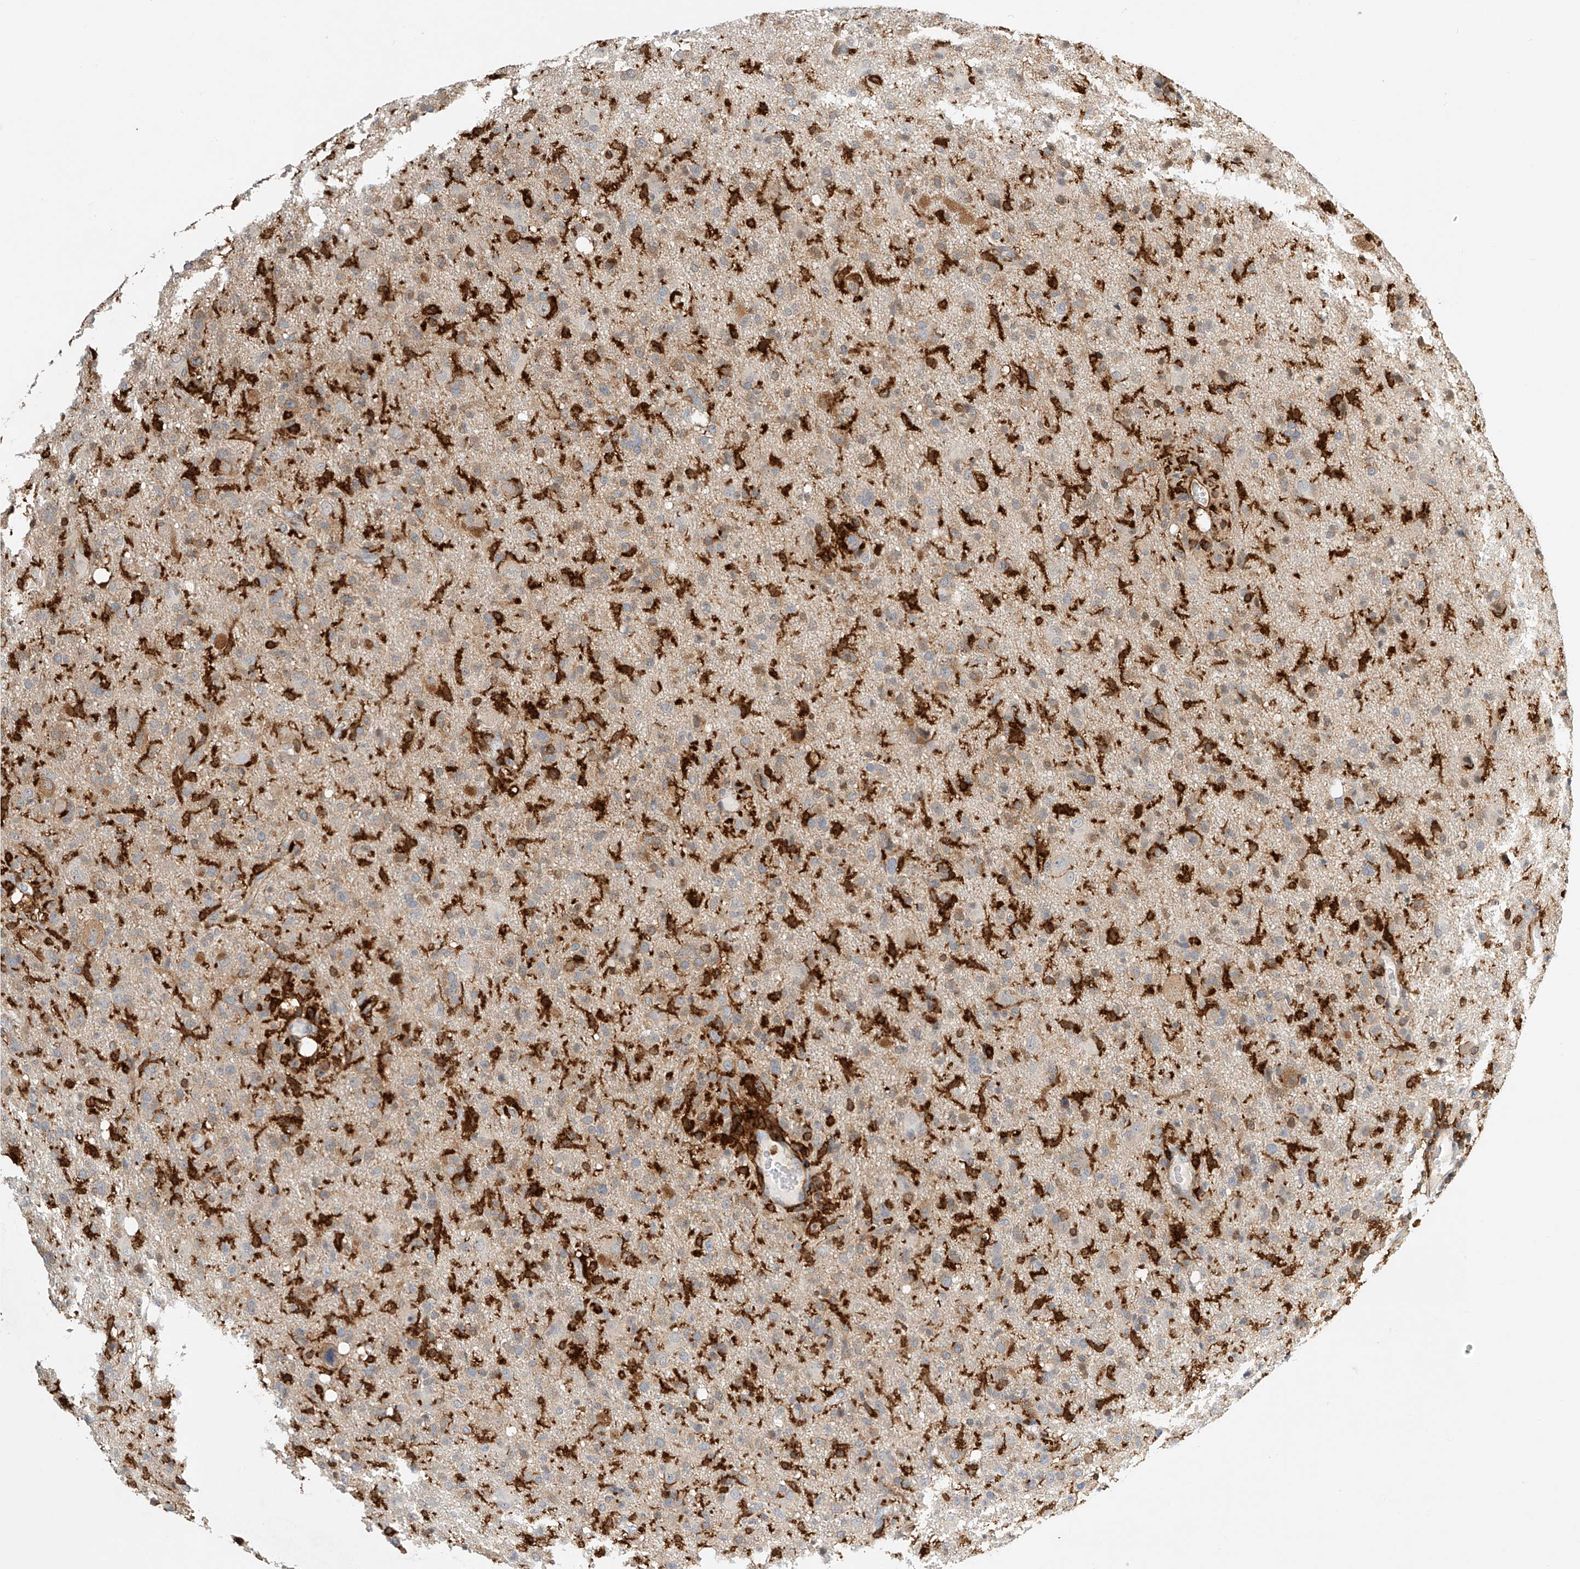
{"staining": {"intensity": "weak", "quantity": "<25%", "location": "cytoplasmic/membranous"}, "tissue": "glioma", "cell_type": "Tumor cells", "image_type": "cancer", "snomed": [{"axis": "morphology", "description": "Glioma, malignant, High grade"}, {"axis": "topography", "description": "Brain"}], "caption": "This is an immunohistochemistry image of malignant glioma (high-grade). There is no positivity in tumor cells.", "gene": "MICAL1", "patient": {"sex": "female", "age": 57}}